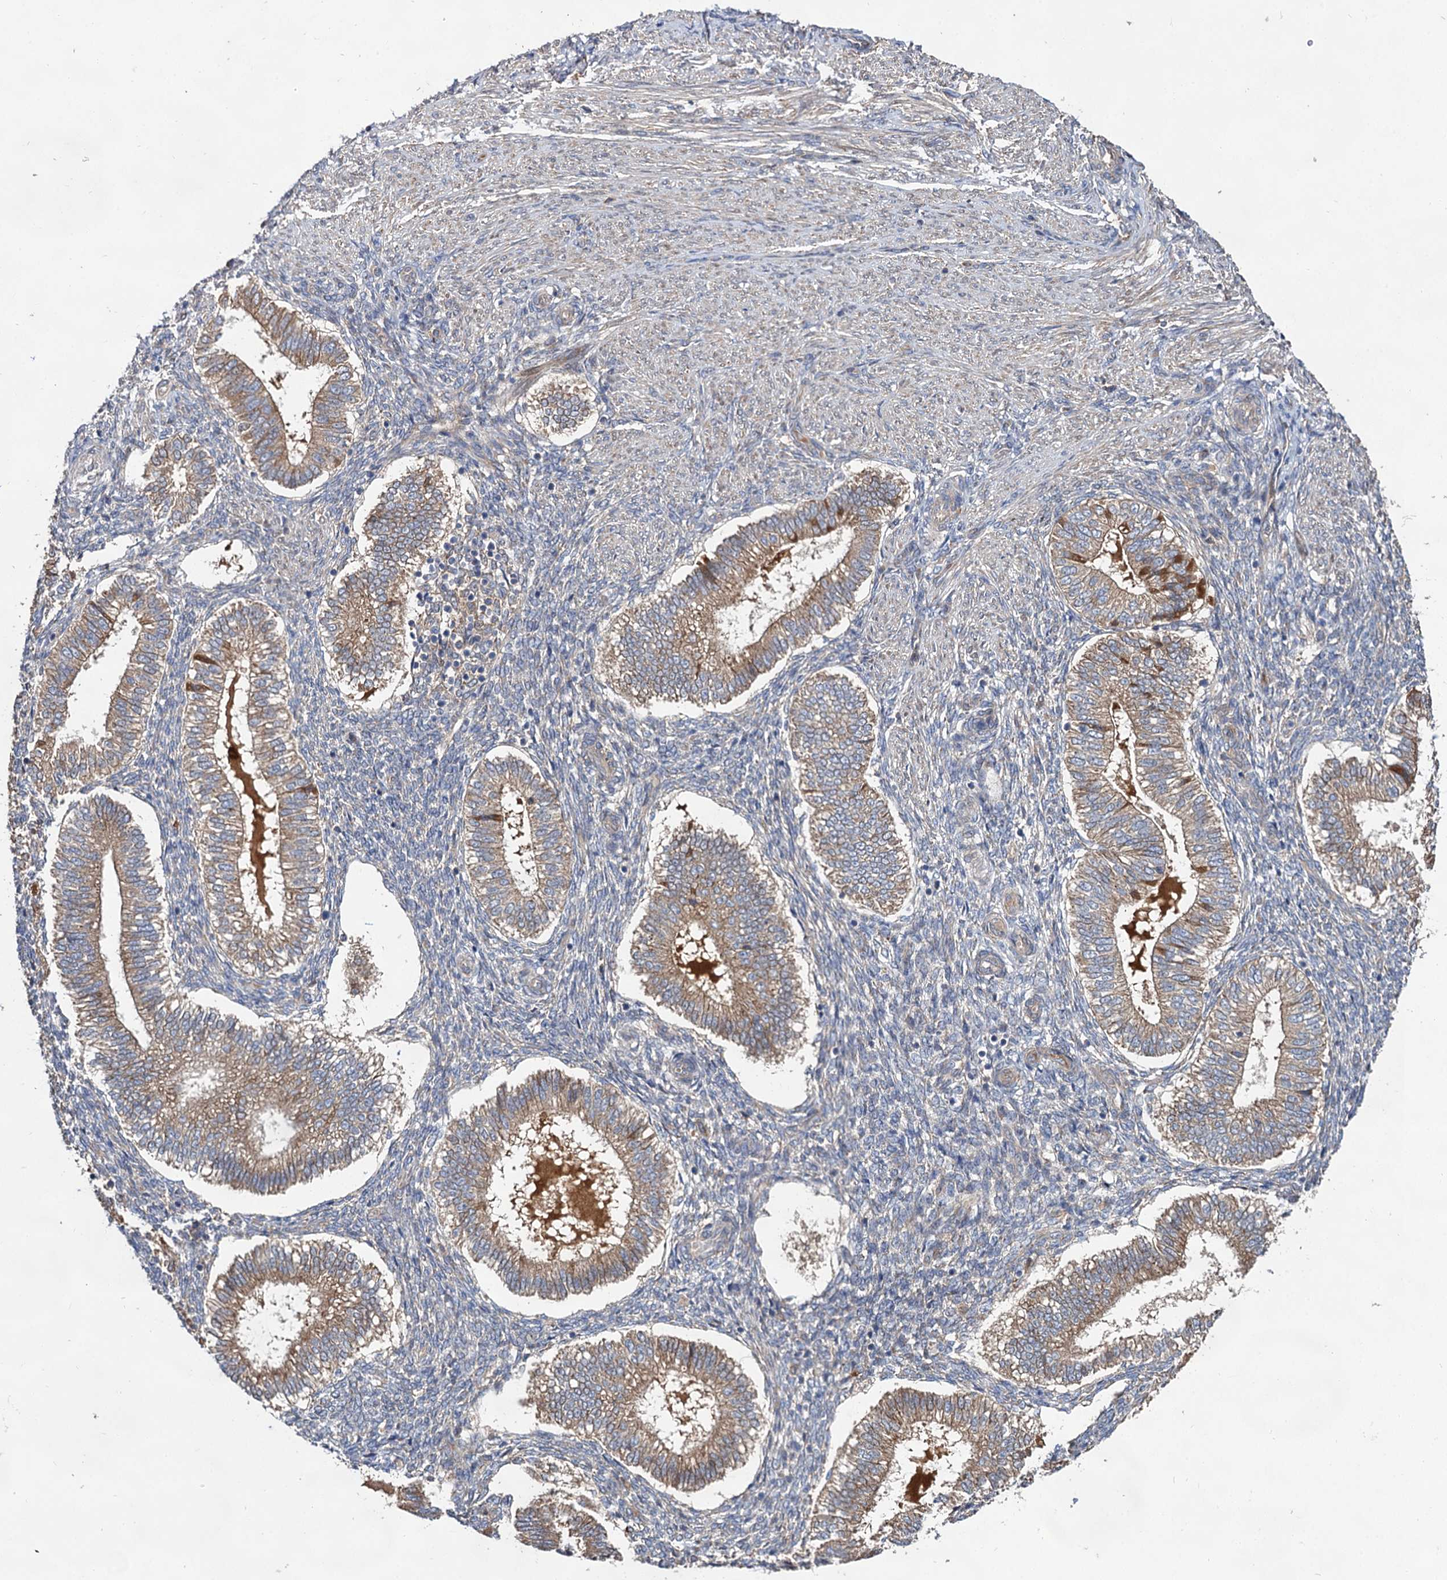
{"staining": {"intensity": "weak", "quantity": "<25%", "location": "cytoplasmic/membranous"}, "tissue": "endometrium", "cell_type": "Cells in endometrial stroma", "image_type": "normal", "snomed": [{"axis": "morphology", "description": "Normal tissue, NOS"}, {"axis": "topography", "description": "Endometrium"}], "caption": "High magnification brightfield microscopy of normal endometrium stained with DAB (brown) and counterstained with hematoxylin (blue): cells in endometrial stroma show no significant expression.", "gene": "NAA25", "patient": {"sex": "female", "age": 25}}